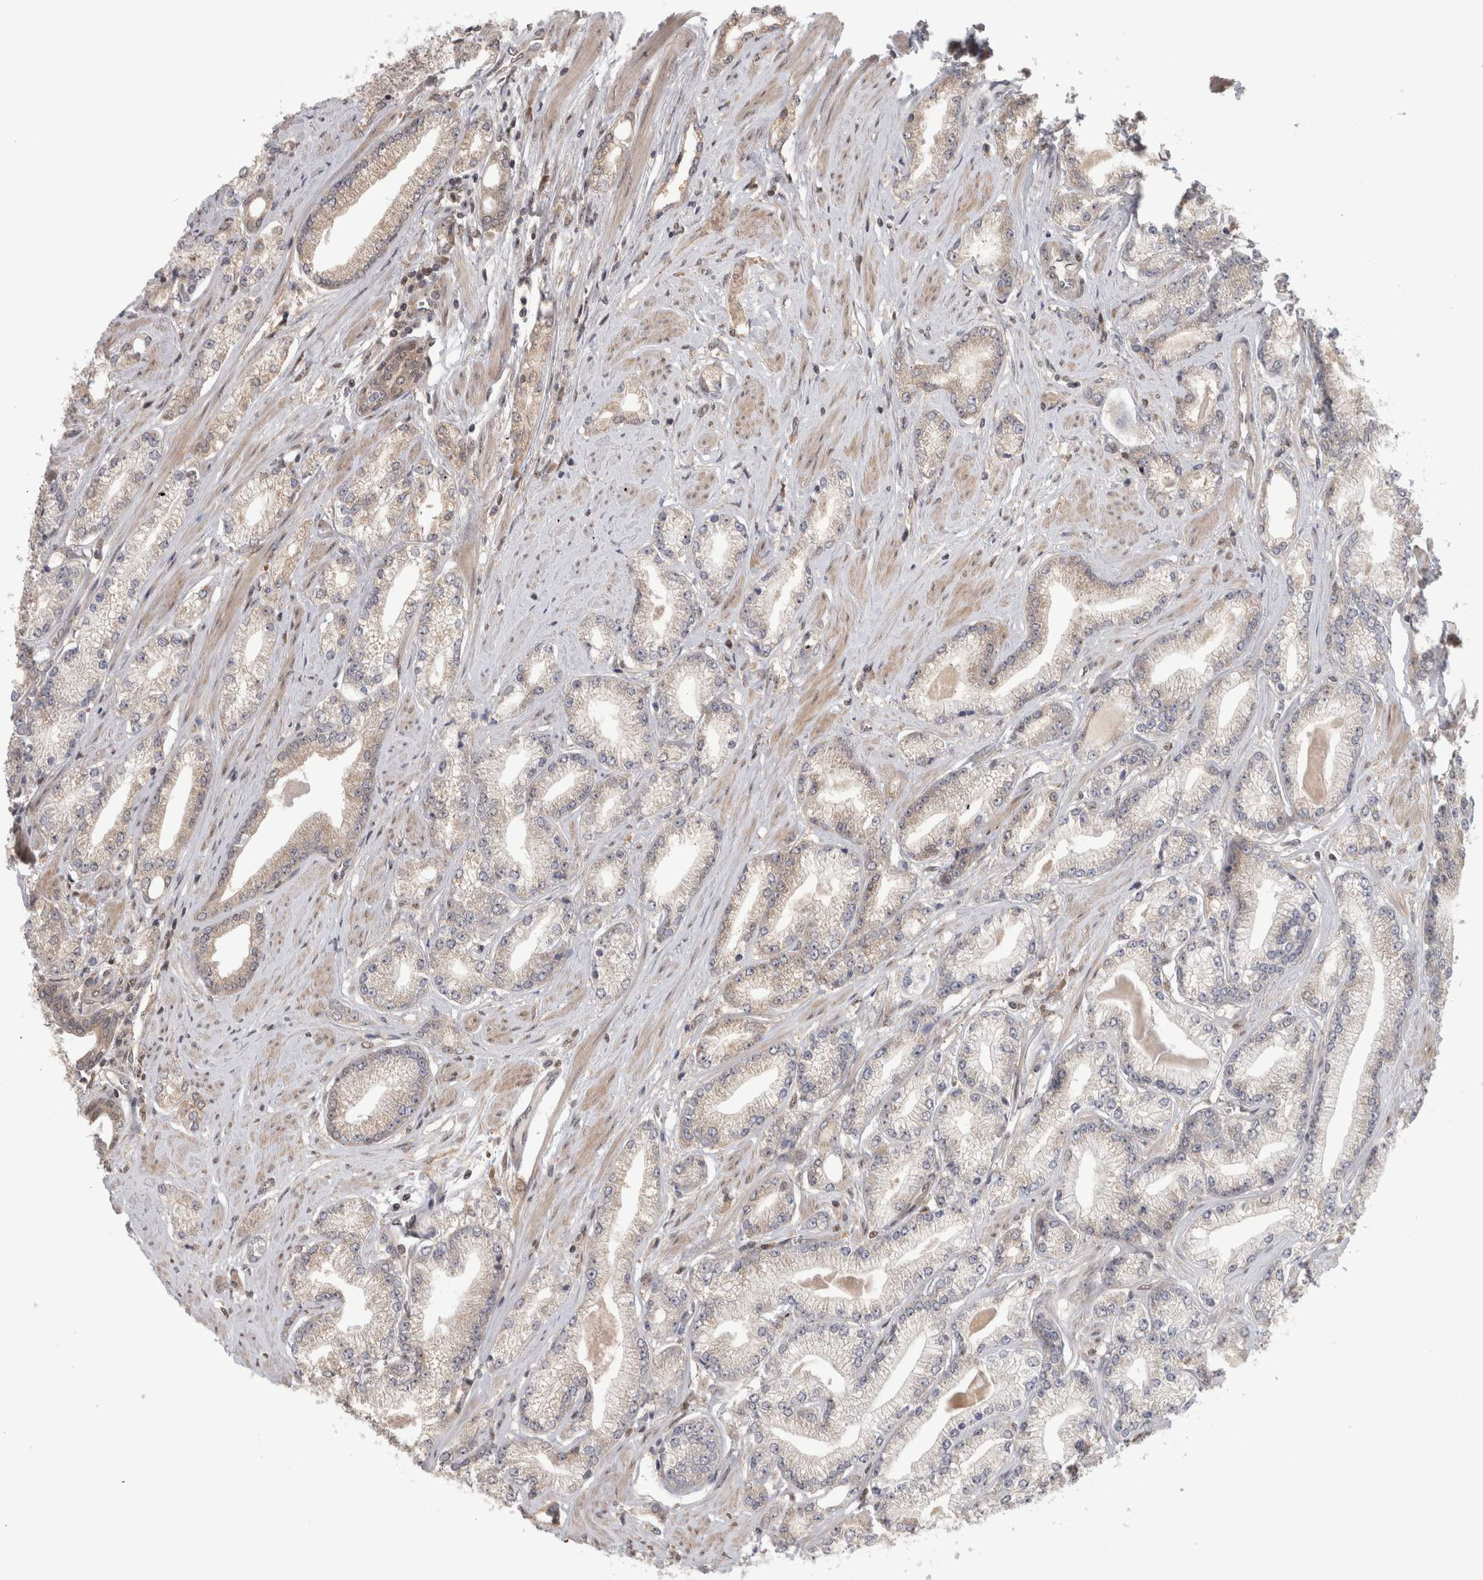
{"staining": {"intensity": "negative", "quantity": "none", "location": "none"}, "tissue": "prostate cancer", "cell_type": "Tumor cells", "image_type": "cancer", "snomed": [{"axis": "morphology", "description": "Adenocarcinoma, Low grade"}, {"axis": "topography", "description": "Prostate"}], "caption": "DAB immunohistochemical staining of human adenocarcinoma (low-grade) (prostate) displays no significant positivity in tumor cells.", "gene": "PIGP", "patient": {"sex": "male", "age": 62}}